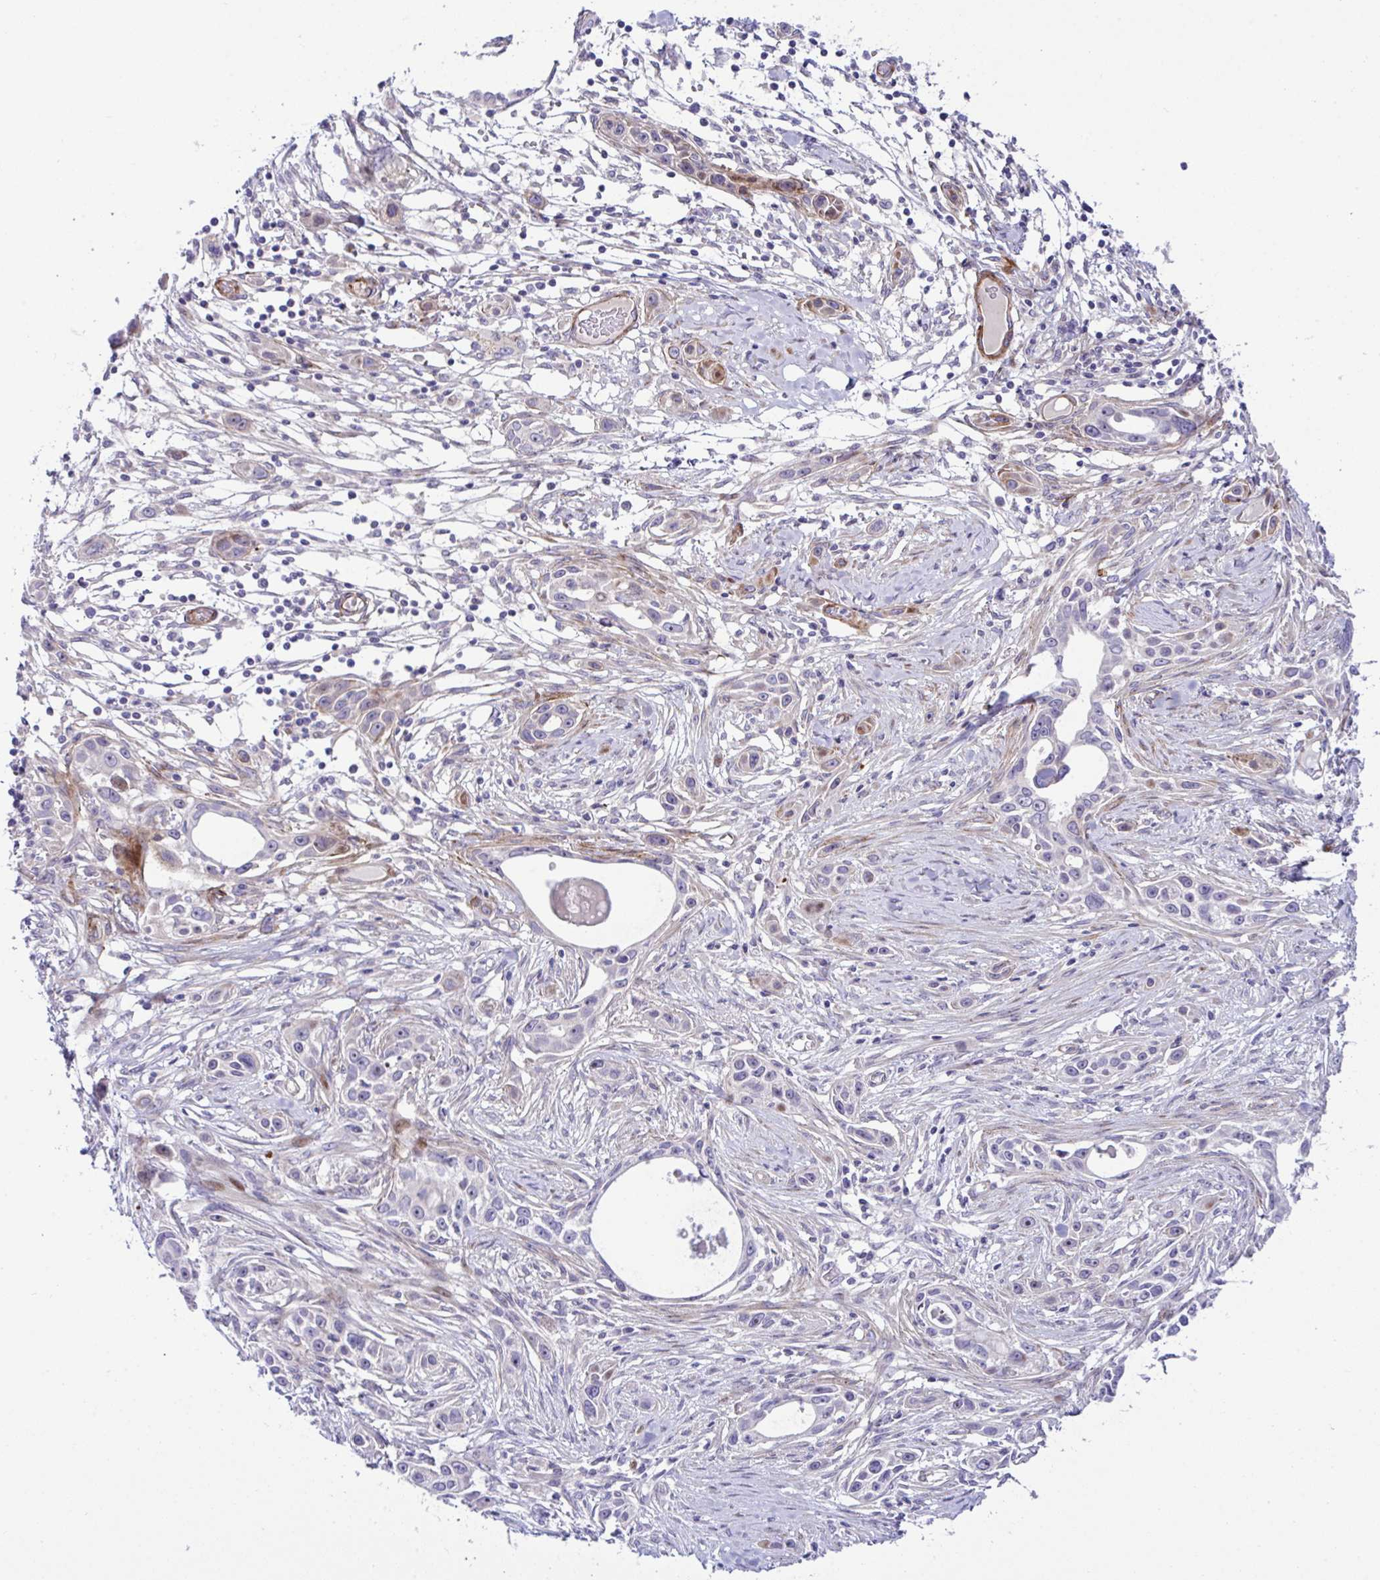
{"staining": {"intensity": "moderate", "quantity": "<25%", "location": "cytoplasmic/membranous"}, "tissue": "skin cancer", "cell_type": "Tumor cells", "image_type": "cancer", "snomed": [{"axis": "morphology", "description": "Squamous cell carcinoma, NOS"}, {"axis": "topography", "description": "Skin"}], "caption": "A brown stain highlights moderate cytoplasmic/membranous positivity of a protein in skin squamous cell carcinoma tumor cells.", "gene": "ZNF713", "patient": {"sex": "female", "age": 69}}